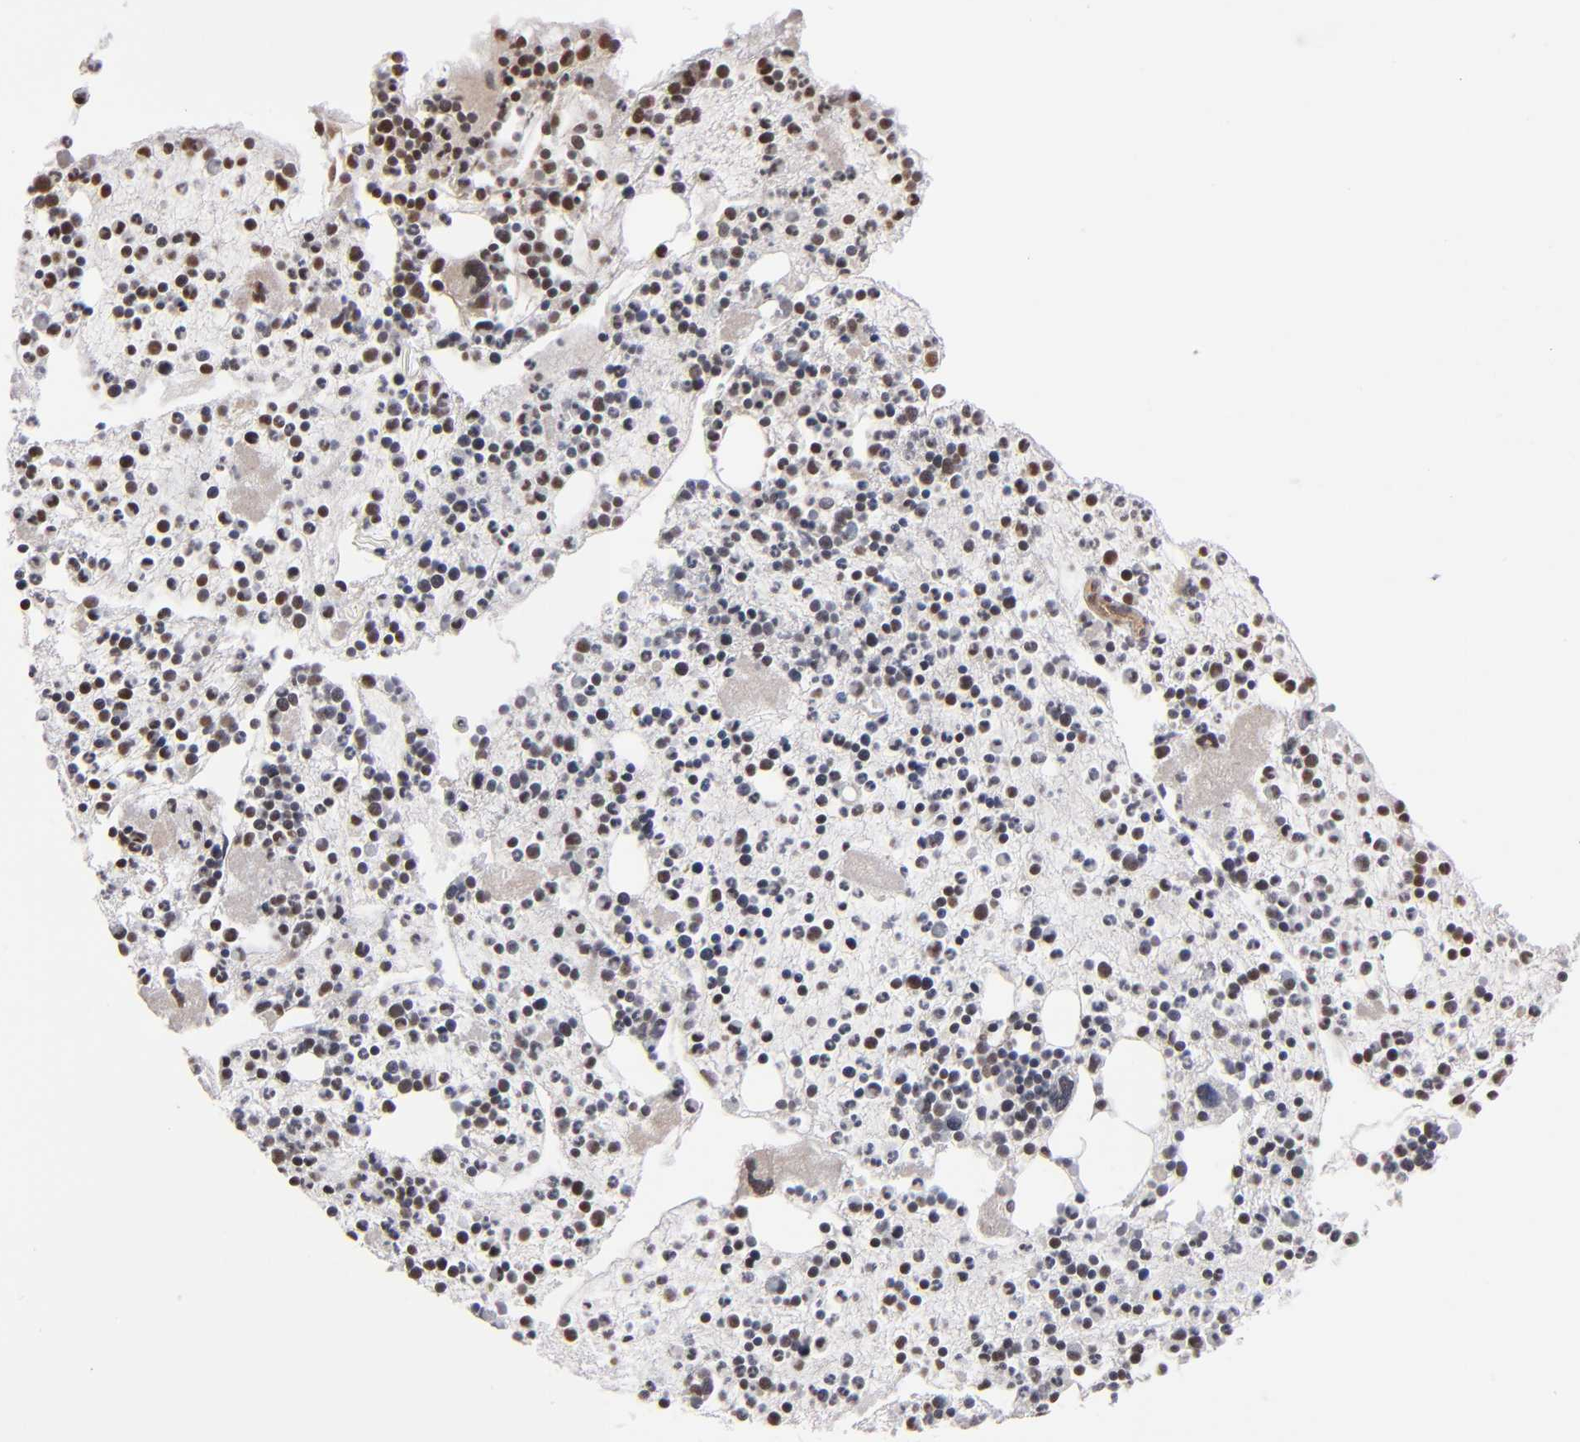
{"staining": {"intensity": "moderate", "quantity": "25%-75%", "location": "nuclear"}, "tissue": "bone marrow", "cell_type": "Hematopoietic cells", "image_type": "normal", "snomed": [{"axis": "morphology", "description": "Normal tissue, NOS"}, {"axis": "topography", "description": "Bone marrow"}], "caption": "Protein analysis of unremarkable bone marrow shows moderate nuclear expression in approximately 25%-75% of hematopoietic cells.", "gene": "ABL2", "patient": {"sex": "male", "age": 15}}